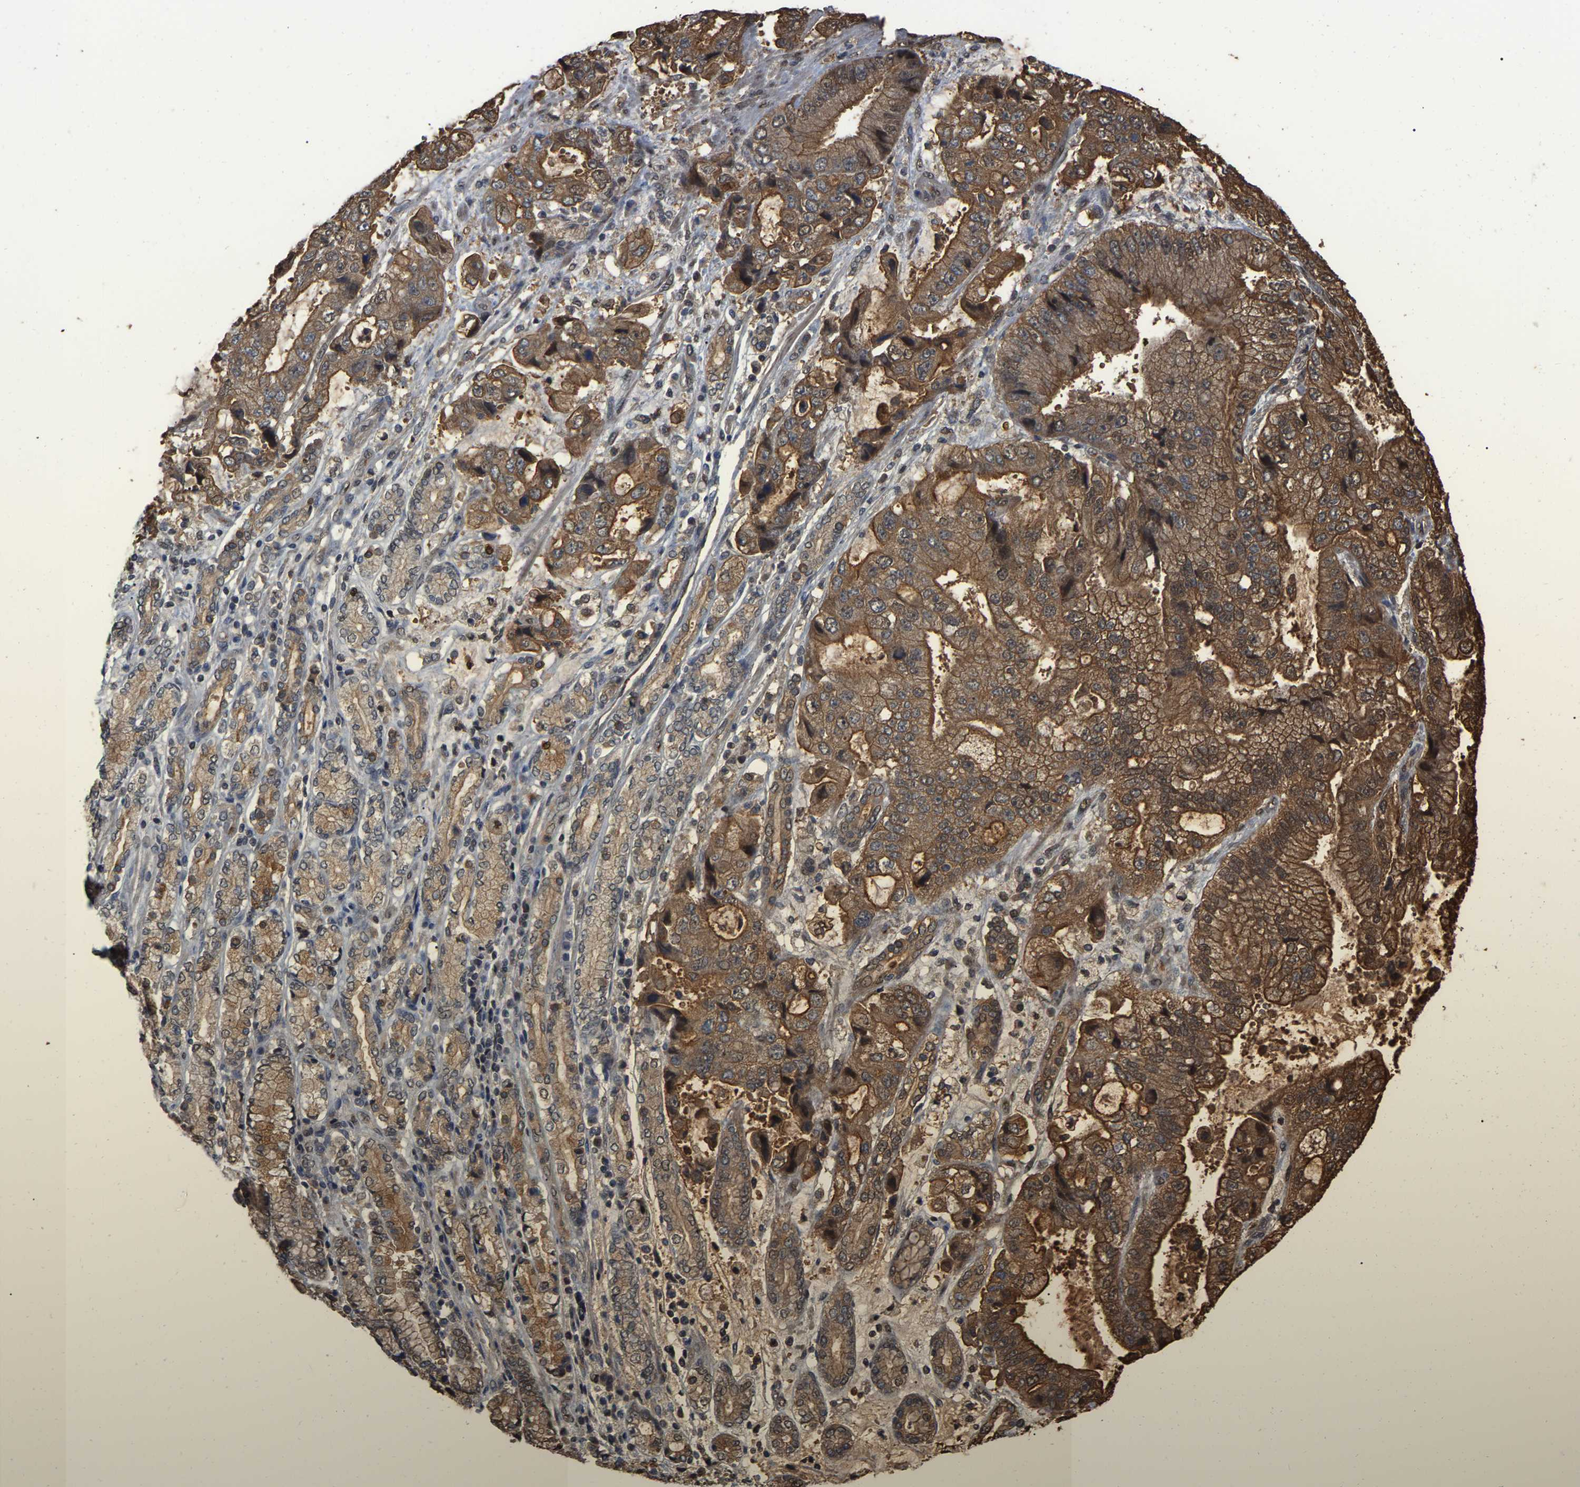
{"staining": {"intensity": "moderate", "quantity": ">75%", "location": "cytoplasmic/membranous"}, "tissue": "stomach cancer", "cell_type": "Tumor cells", "image_type": "cancer", "snomed": [{"axis": "morphology", "description": "Normal tissue, NOS"}, {"axis": "morphology", "description": "Adenocarcinoma, NOS"}, {"axis": "topography", "description": "Stomach"}], "caption": "IHC (DAB) staining of human adenocarcinoma (stomach) displays moderate cytoplasmic/membranous protein staining in approximately >75% of tumor cells.", "gene": "FAM219A", "patient": {"sex": "male", "age": 62}}